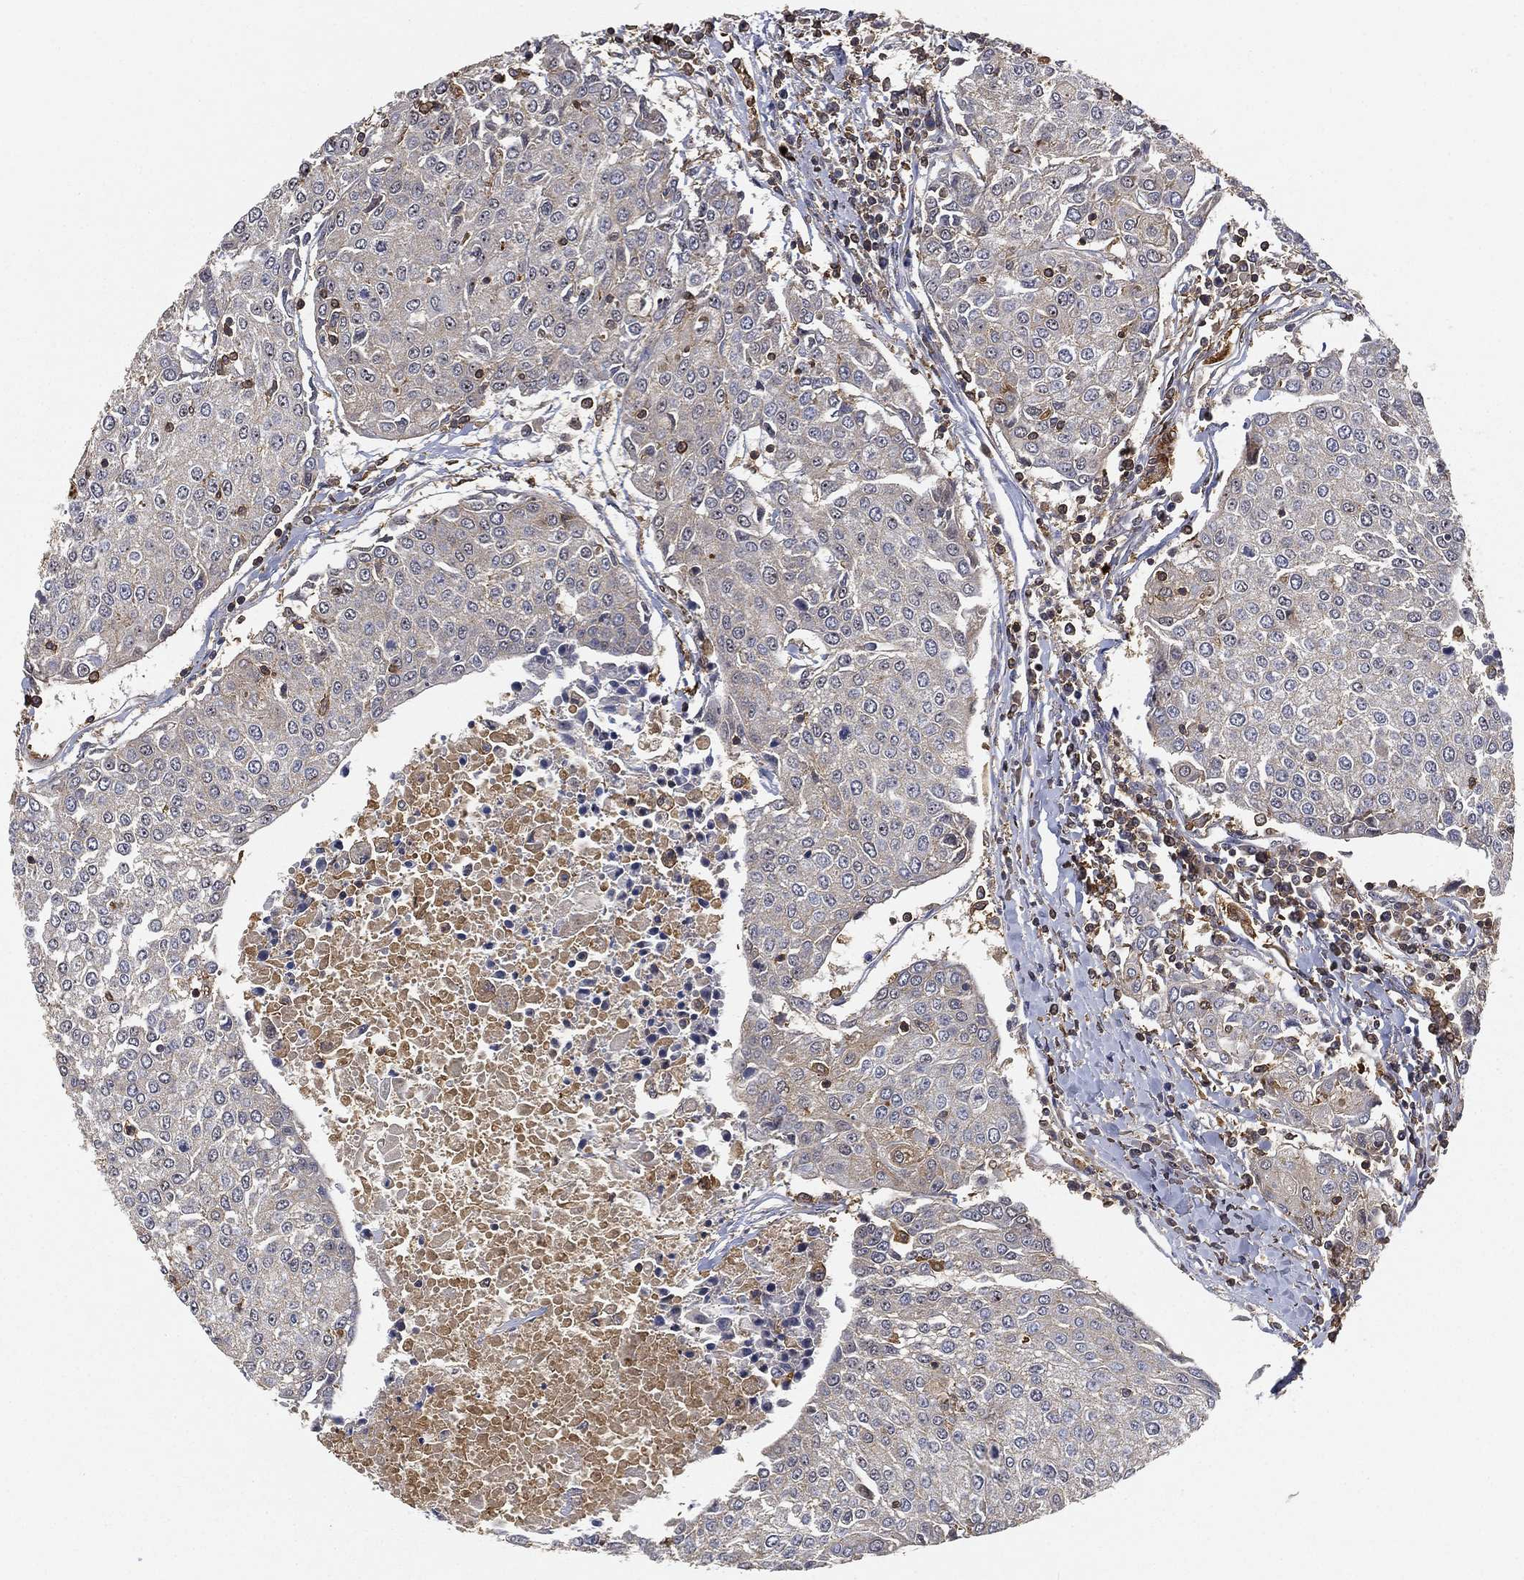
{"staining": {"intensity": "negative", "quantity": "none", "location": "none"}, "tissue": "urothelial cancer", "cell_type": "Tumor cells", "image_type": "cancer", "snomed": [{"axis": "morphology", "description": "Urothelial carcinoma, High grade"}, {"axis": "topography", "description": "Urinary bladder"}], "caption": "An immunohistochemistry micrograph of urothelial cancer is shown. There is no staining in tumor cells of urothelial cancer.", "gene": "CRYL1", "patient": {"sex": "female", "age": 85}}